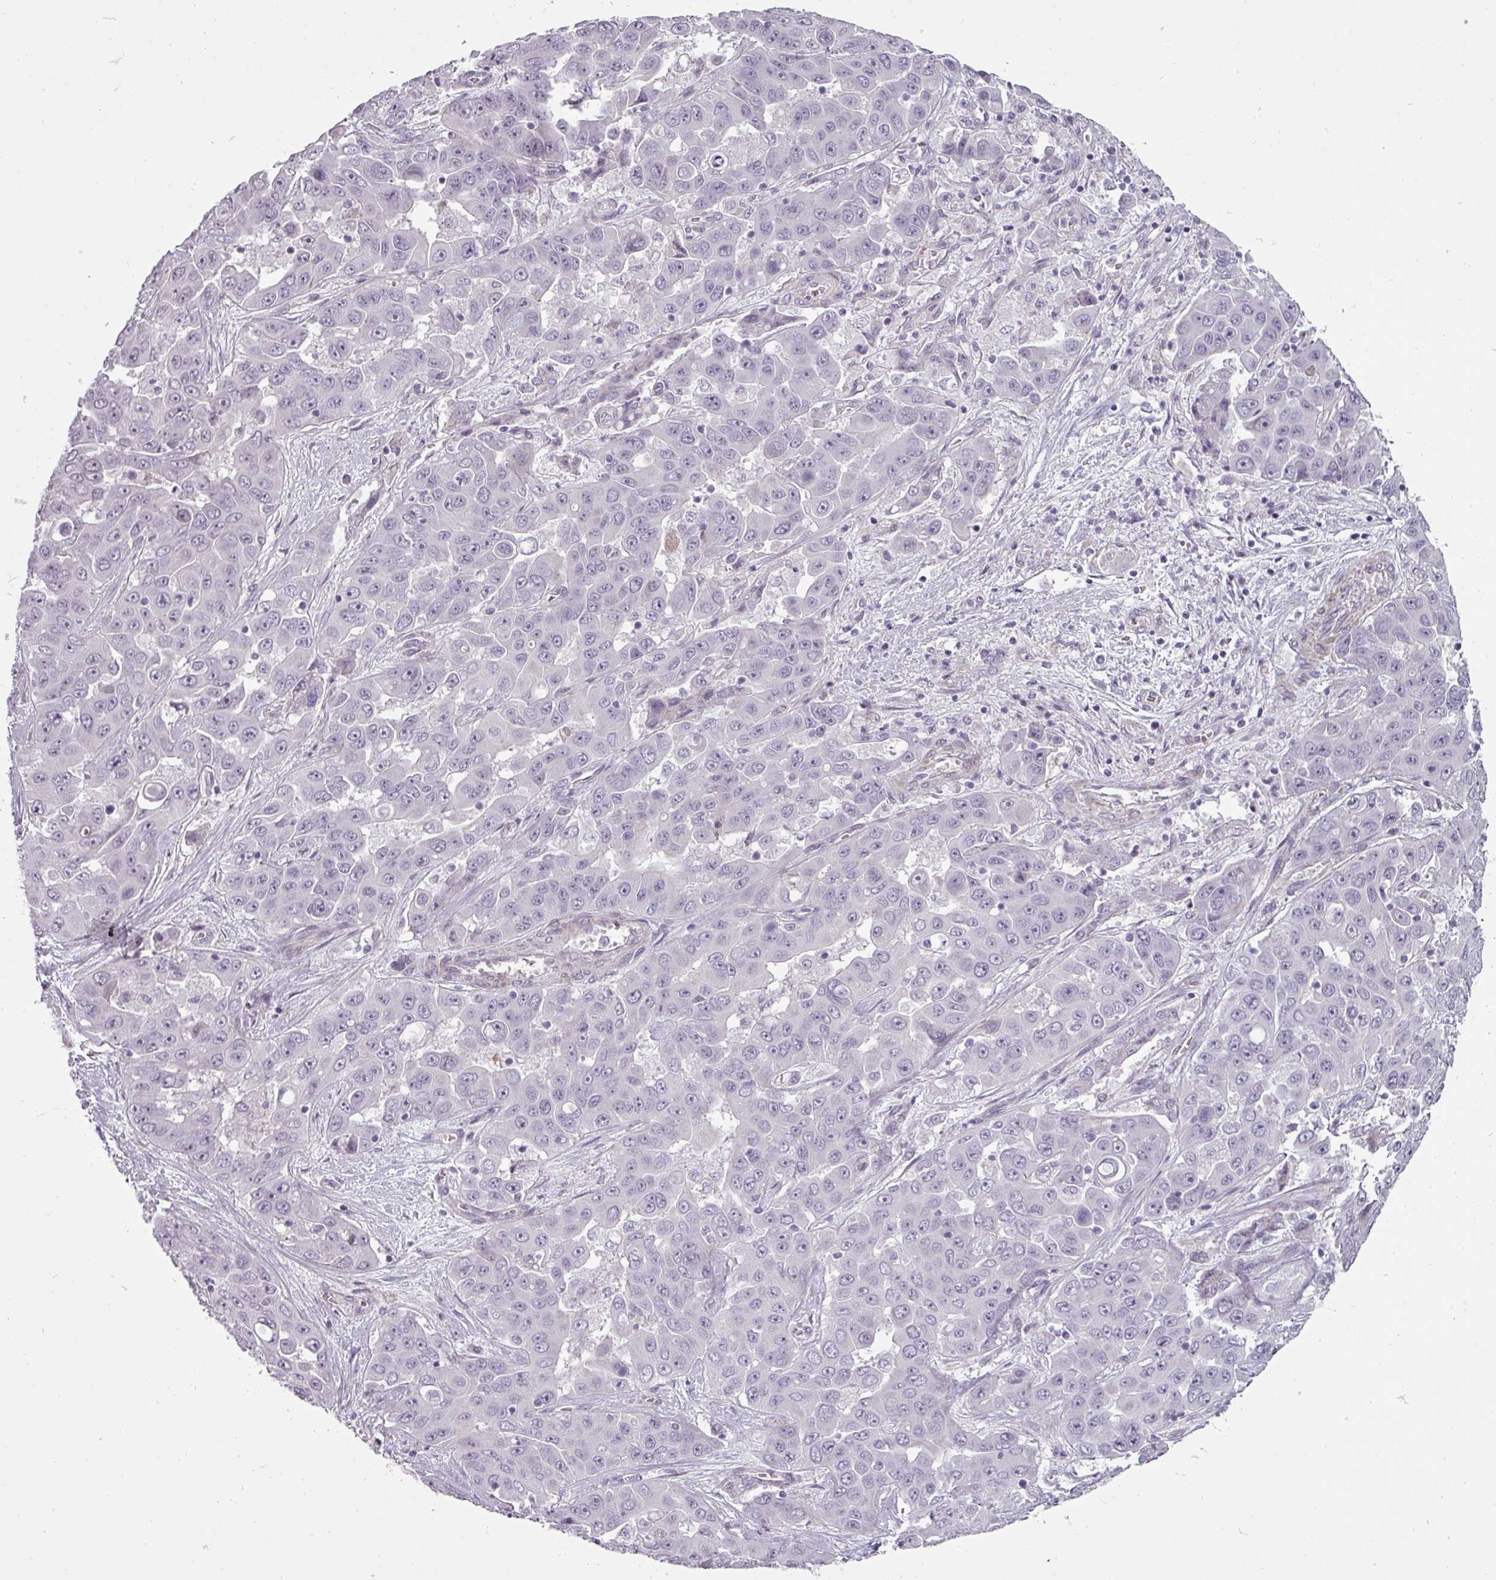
{"staining": {"intensity": "negative", "quantity": "none", "location": "none"}, "tissue": "liver cancer", "cell_type": "Tumor cells", "image_type": "cancer", "snomed": [{"axis": "morphology", "description": "Cholangiocarcinoma"}, {"axis": "topography", "description": "Liver"}], "caption": "High power microscopy histopathology image of an IHC micrograph of cholangiocarcinoma (liver), revealing no significant positivity in tumor cells.", "gene": "CHRDL1", "patient": {"sex": "female", "age": 52}}